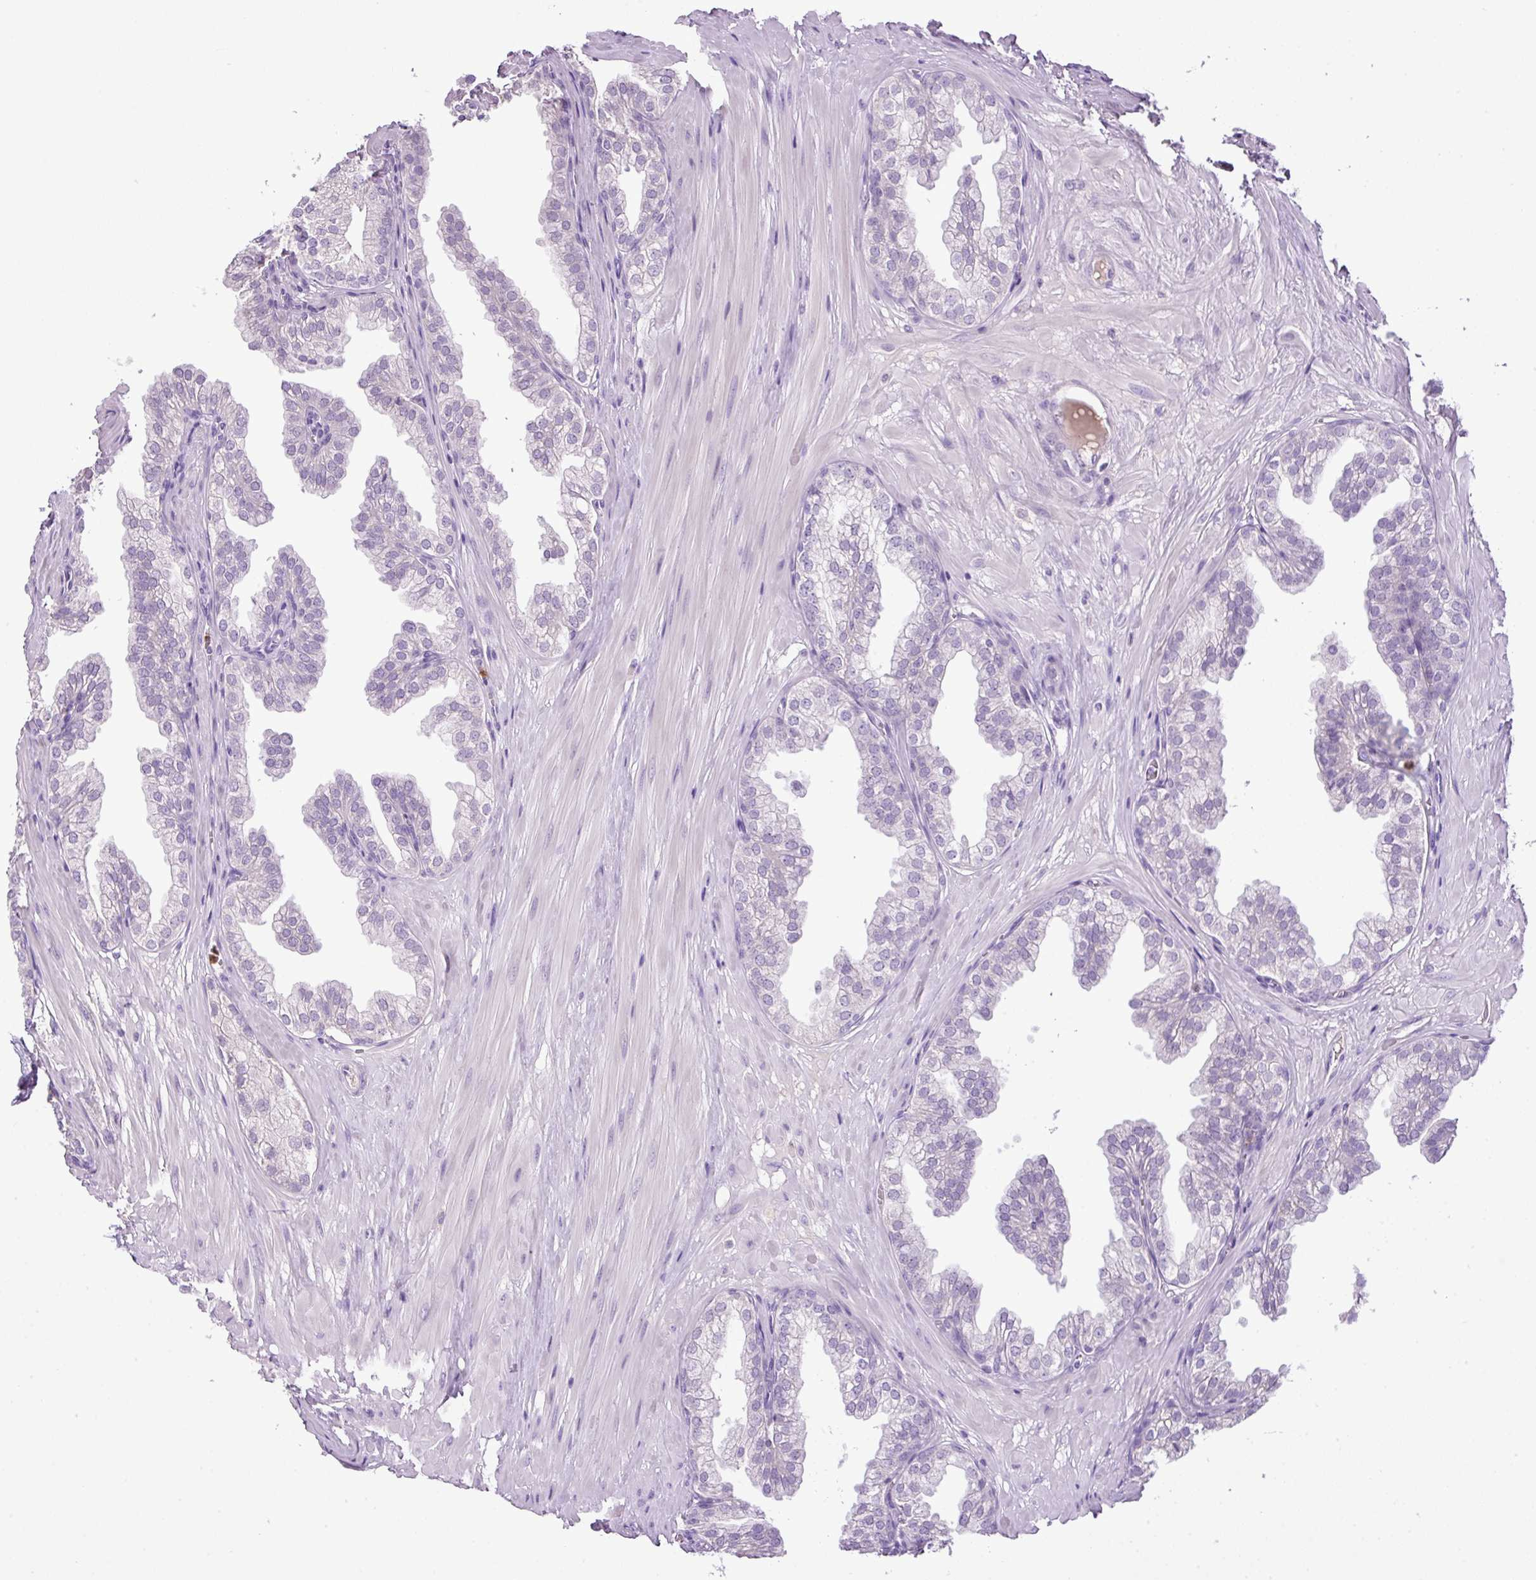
{"staining": {"intensity": "negative", "quantity": "none", "location": "none"}, "tissue": "prostate", "cell_type": "Glandular cells", "image_type": "normal", "snomed": [{"axis": "morphology", "description": "Normal tissue, NOS"}, {"axis": "topography", "description": "Prostate"}, {"axis": "topography", "description": "Peripheral nerve tissue"}], "caption": "The IHC micrograph has no significant expression in glandular cells of prostate. The staining was performed using DAB to visualize the protein expression in brown, while the nuclei were stained in blue with hematoxylin (Magnification: 20x).", "gene": "HTR3E", "patient": {"sex": "male", "age": 55}}